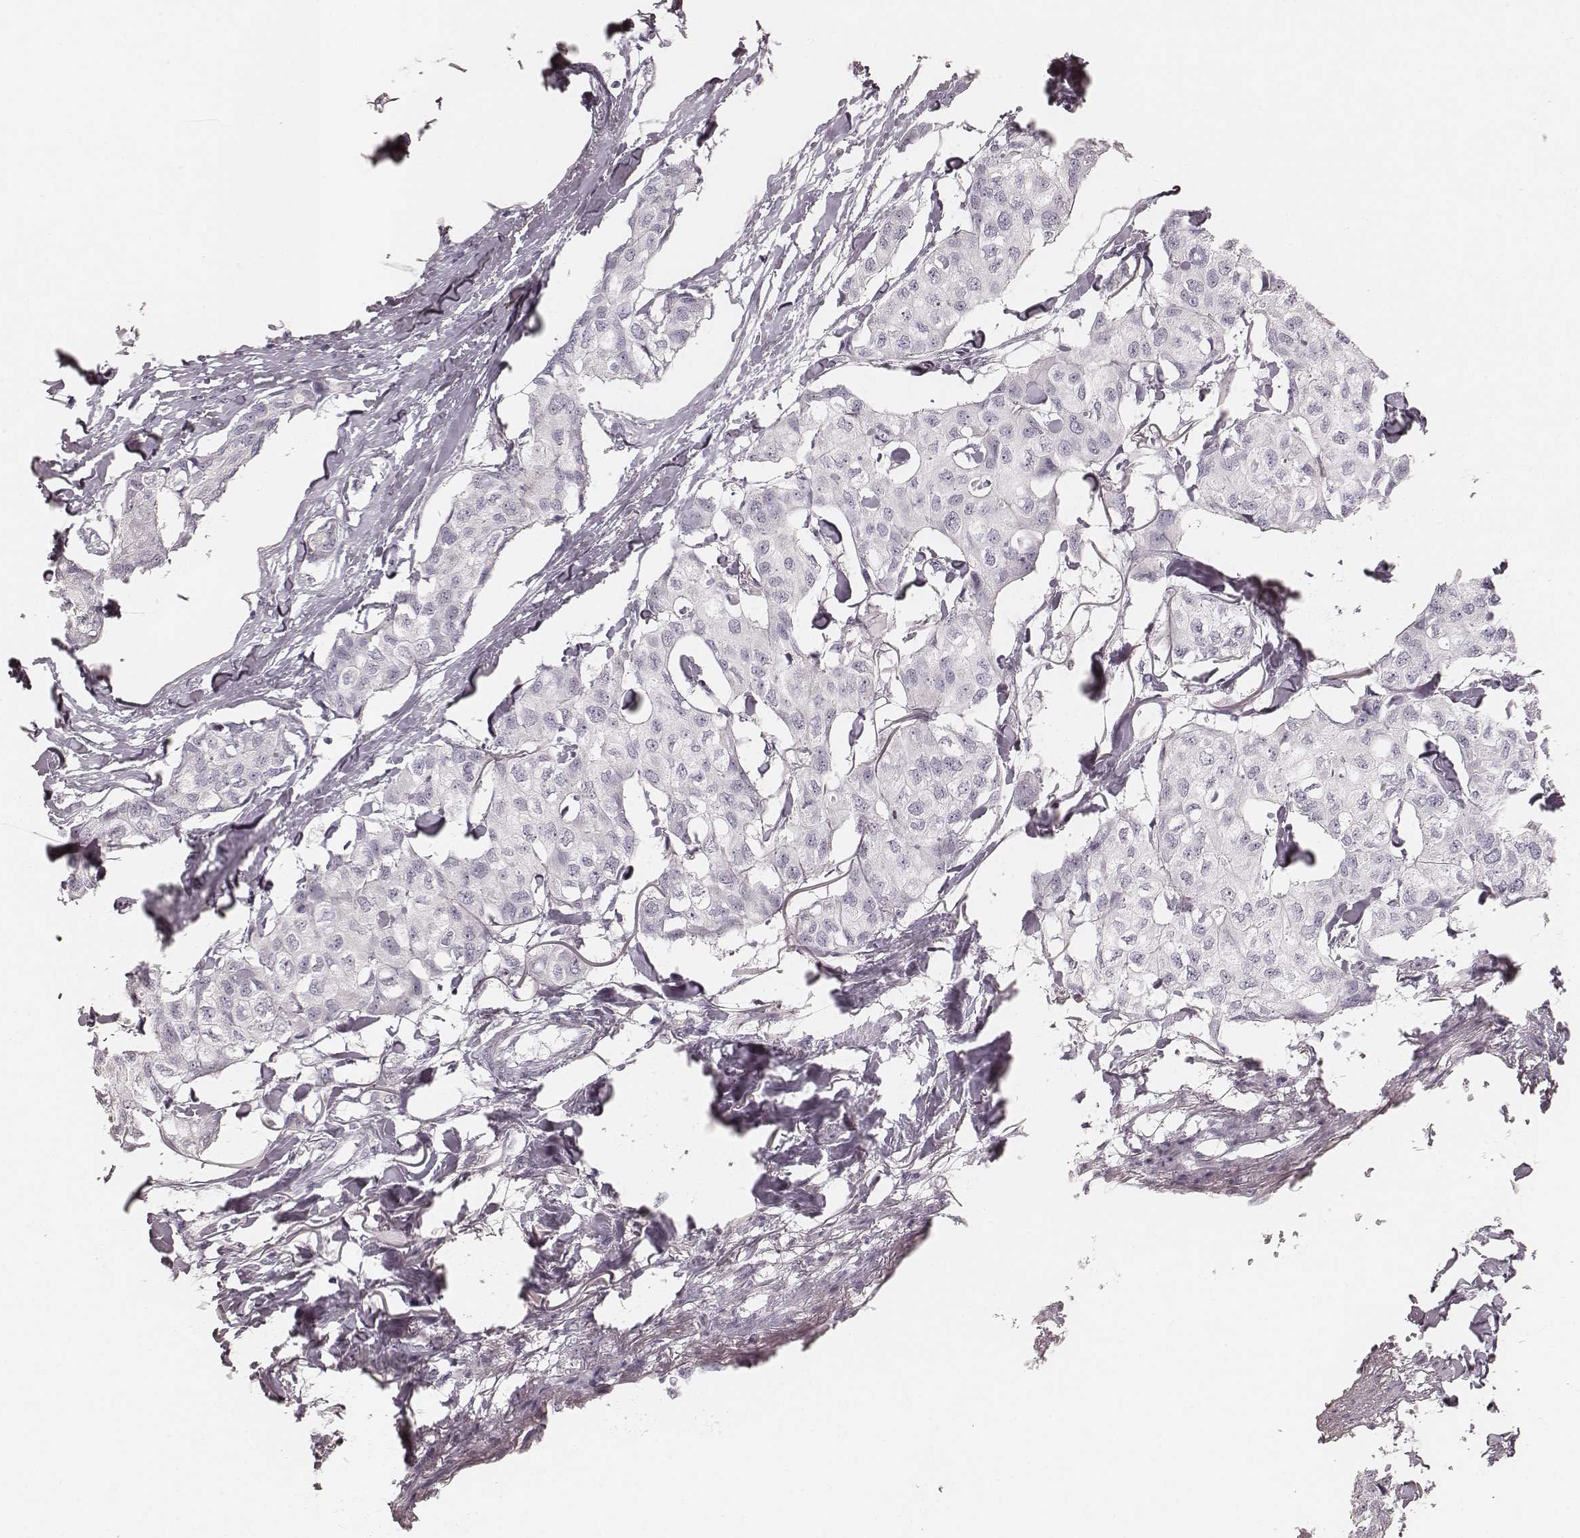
{"staining": {"intensity": "negative", "quantity": "none", "location": "none"}, "tissue": "breast cancer", "cell_type": "Tumor cells", "image_type": "cancer", "snomed": [{"axis": "morphology", "description": "Duct carcinoma"}, {"axis": "topography", "description": "Breast"}], "caption": "Immunohistochemistry histopathology image of human breast cancer (invasive ductal carcinoma) stained for a protein (brown), which displays no expression in tumor cells.", "gene": "KRT26", "patient": {"sex": "female", "age": 80}}